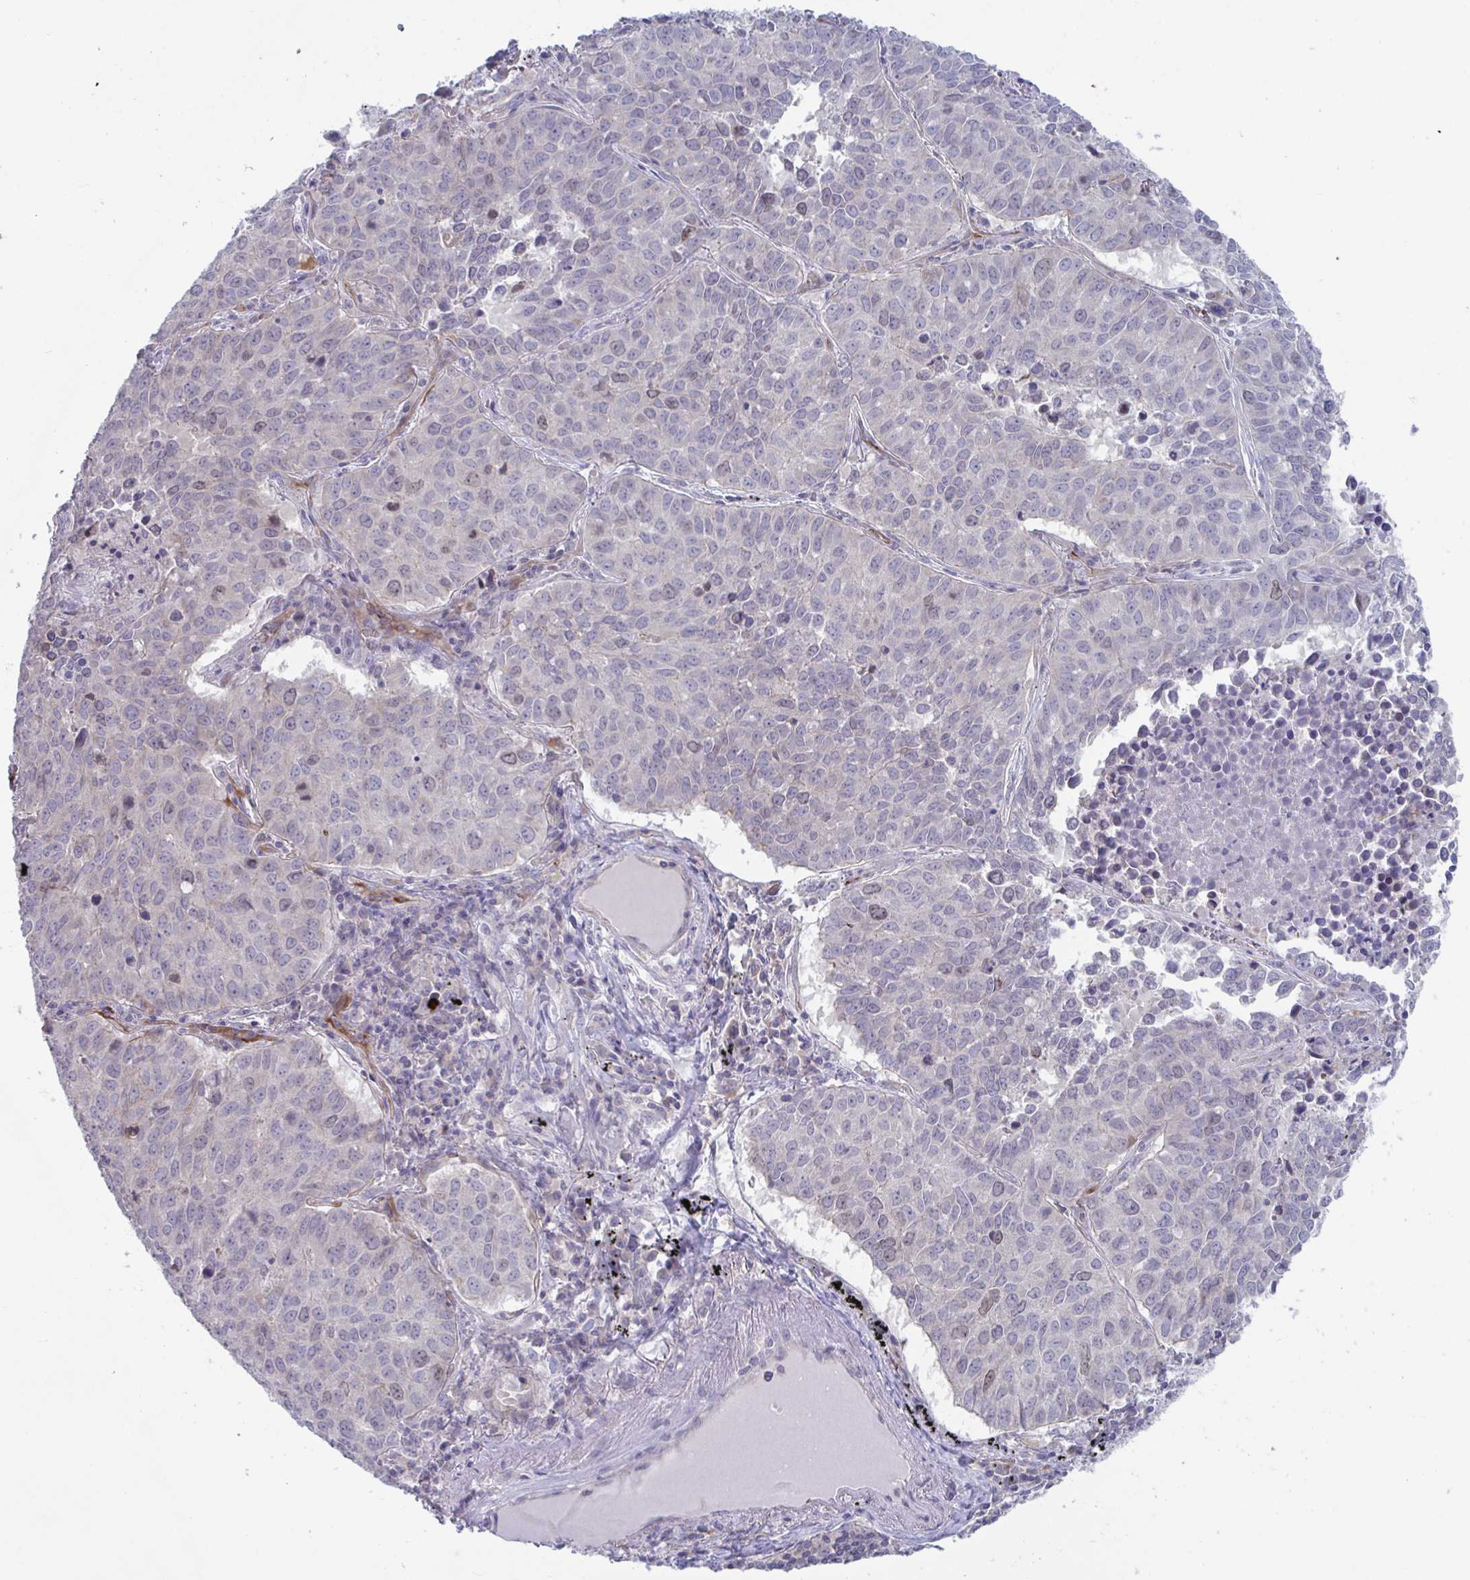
{"staining": {"intensity": "weak", "quantity": "<25%", "location": "nuclear"}, "tissue": "lung cancer", "cell_type": "Tumor cells", "image_type": "cancer", "snomed": [{"axis": "morphology", "description": "Adenocarcinoma, NOS"}, {"axis": "topography", "description": "Lung"}], "caption": "This is an immunohistochemistry photomicrograph of human adenocarcinoma (lung). There is no expression in tumor cells.", "gene": "STK26", "patient": {"sex": "female", "age": 50}}